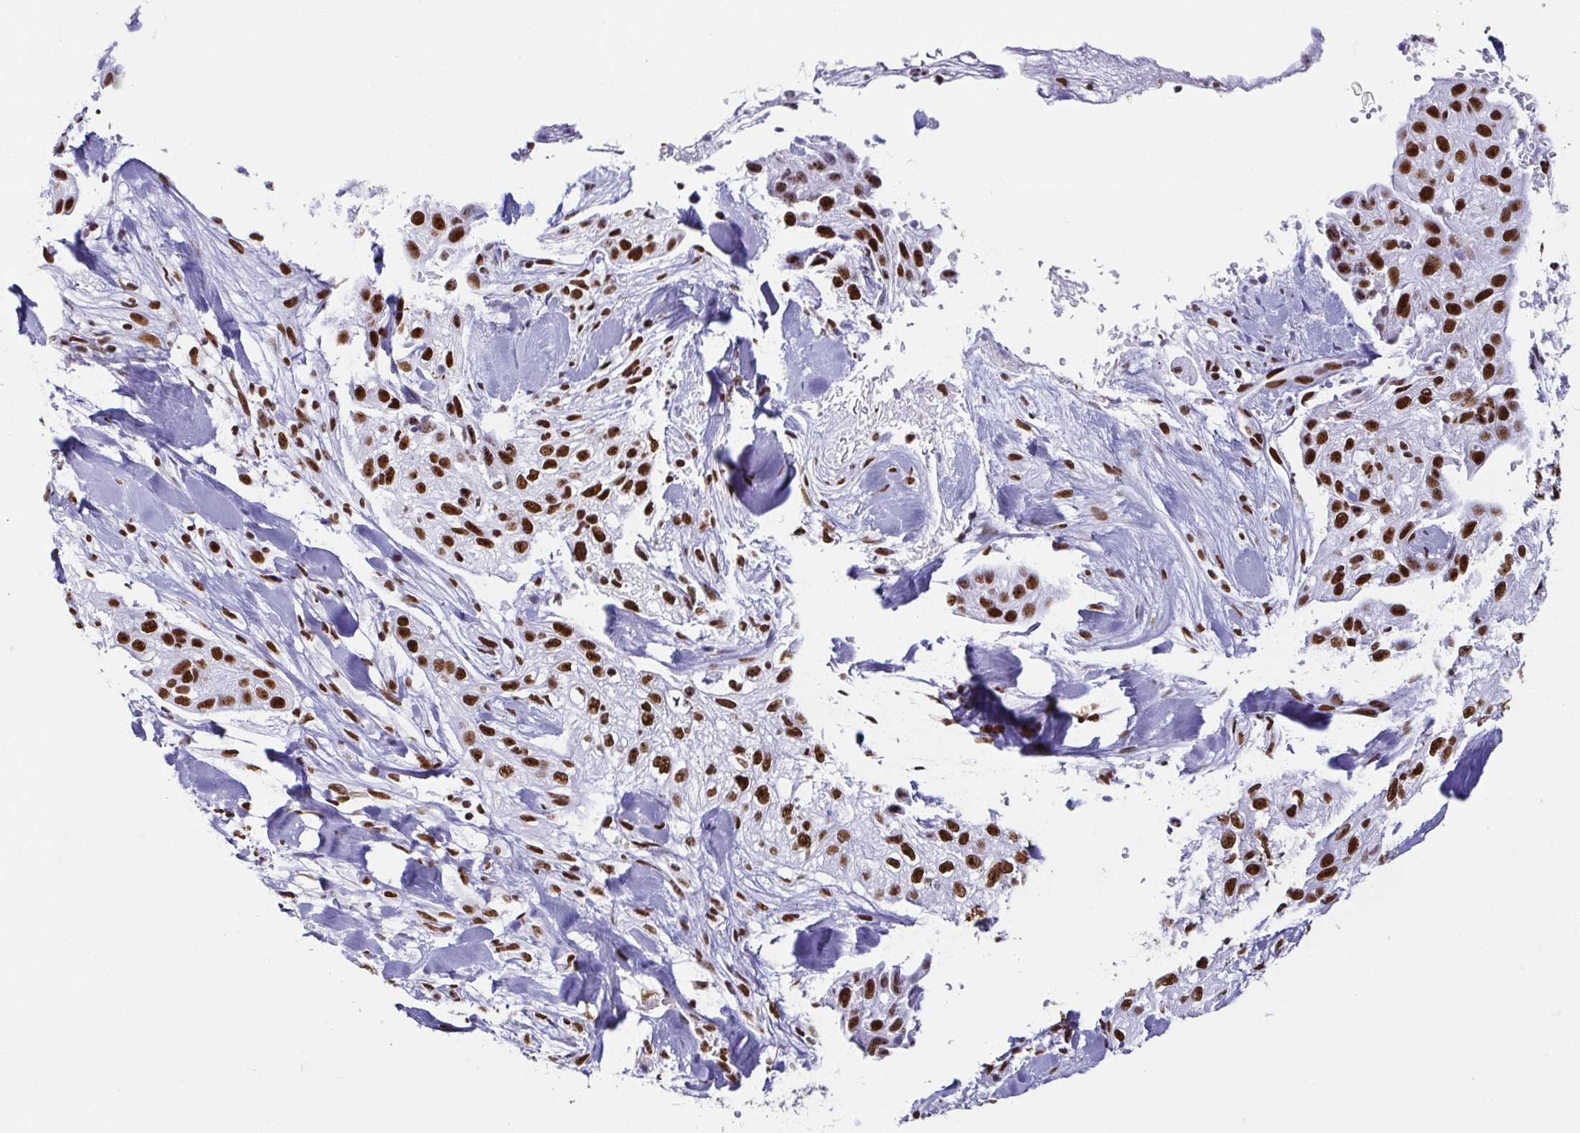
{"staining": {"intensity": "strong", "quantity": ">75%", "location": "nuclear"}, "tissue": "skin cancer", "cell_type": "Tumor cells", "image_type": "cancer", "snomed": [{"axis": "morphology", "description": "Squamous cell carcinoma, NOS"}, {"axis": "topography", "description": "Skin"}], "caption": "IHC micrograph of neoplastic tissue: skin squamous cell carcinoma stained using IHC shows high levels of strong protein expression localized specifically in the nuclear of tumor cells, appearing as a nuclear brown color.", "gene": "EWSR1", "patient": {"sex": "male", "age": 82}}